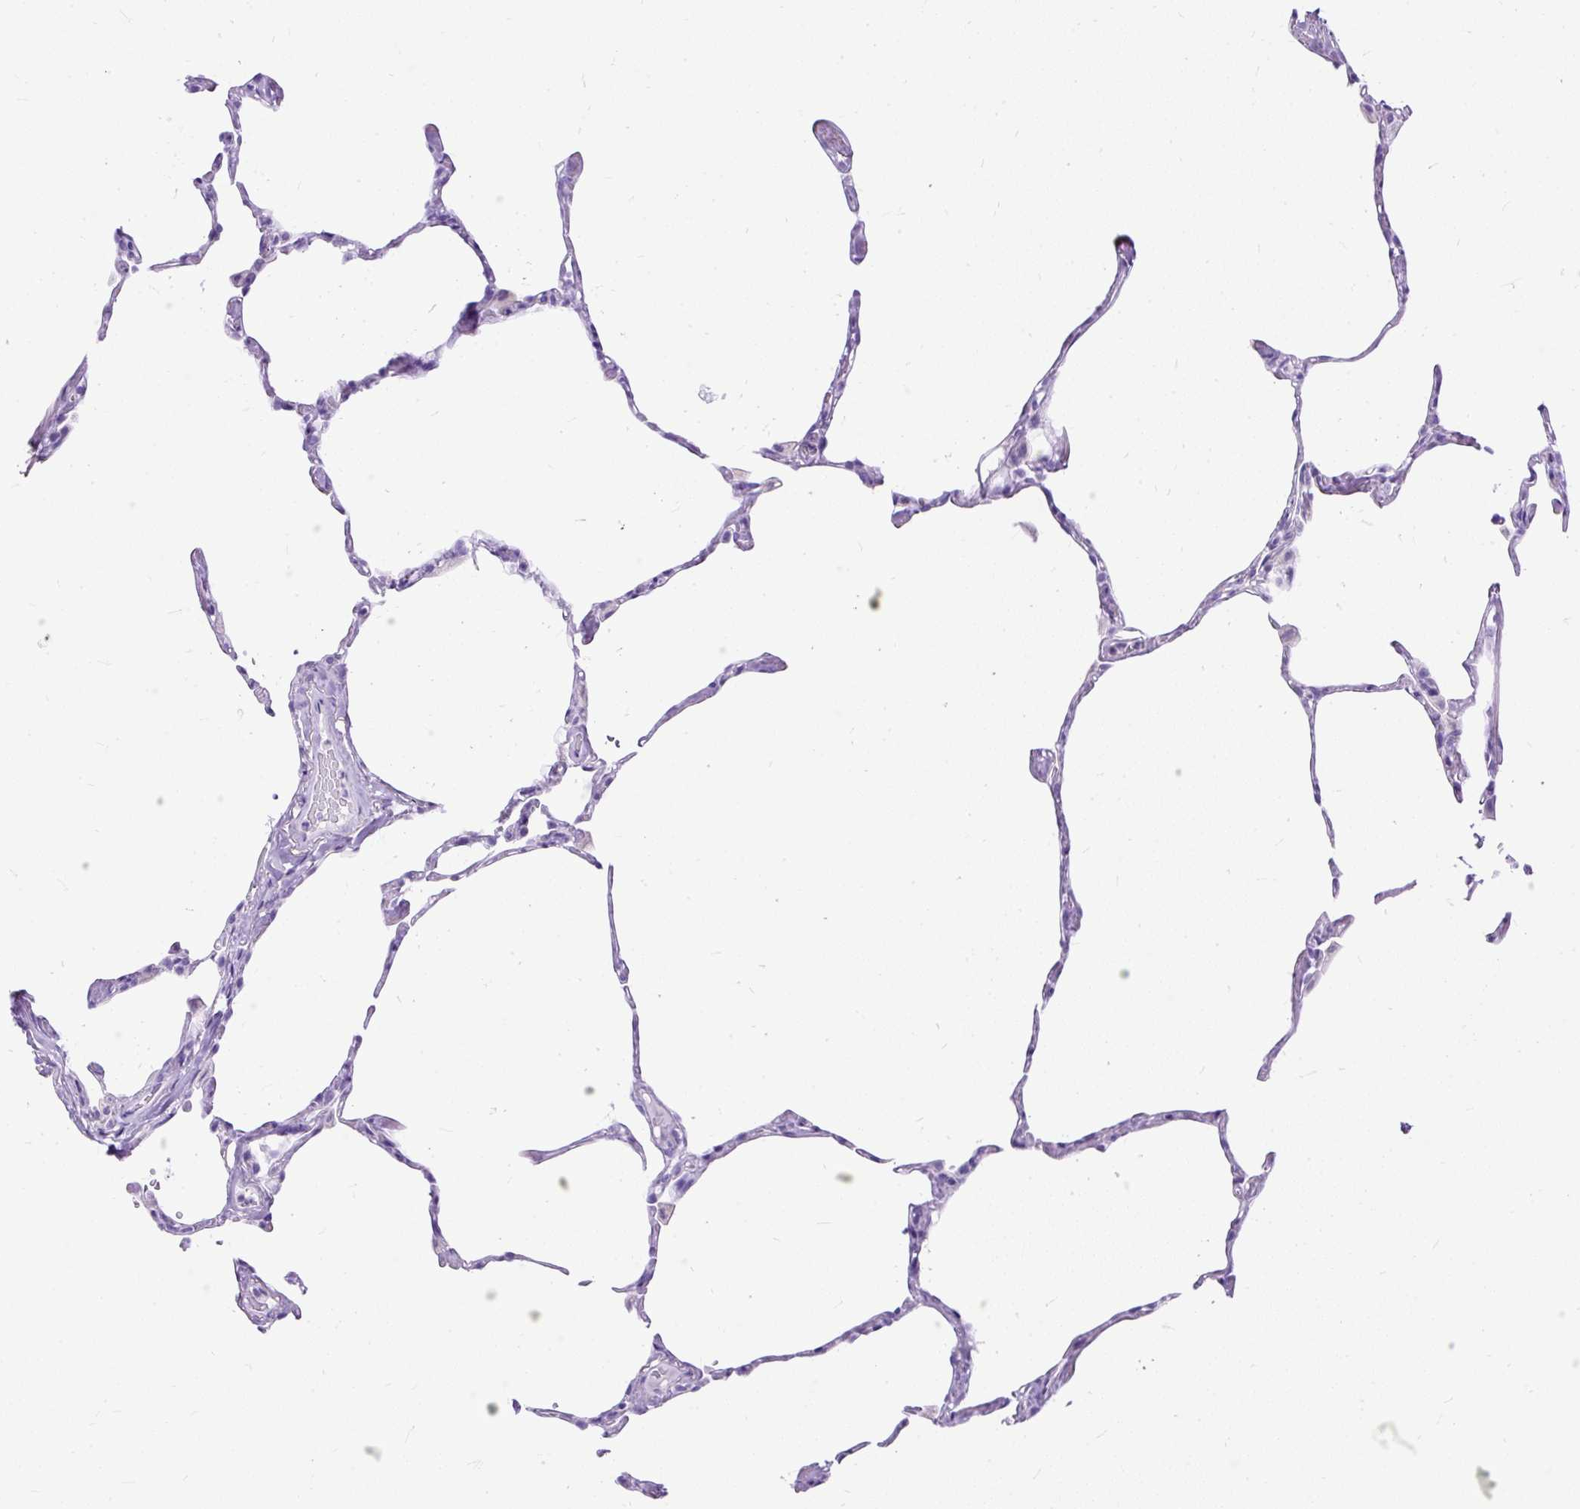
{"staining": {"intensity": "negative", "quantity": "none", "location": "none"}, "tissue": "lung", "cell_type": "Alveolar cells", "image_type": "normal", "snomed": [{"axis": "morphology", "description": "Normal tissue, NOS"}, {"axis": "topography", "description": "Lung"}], "caption": "Immunohistochemistry (IHC) image of unremarkable lung stained for a protein (brown), which exhibits no expression in alveolar cells.", "gene": "HEY1", "patient": {"sex": "male", "age": 65}}